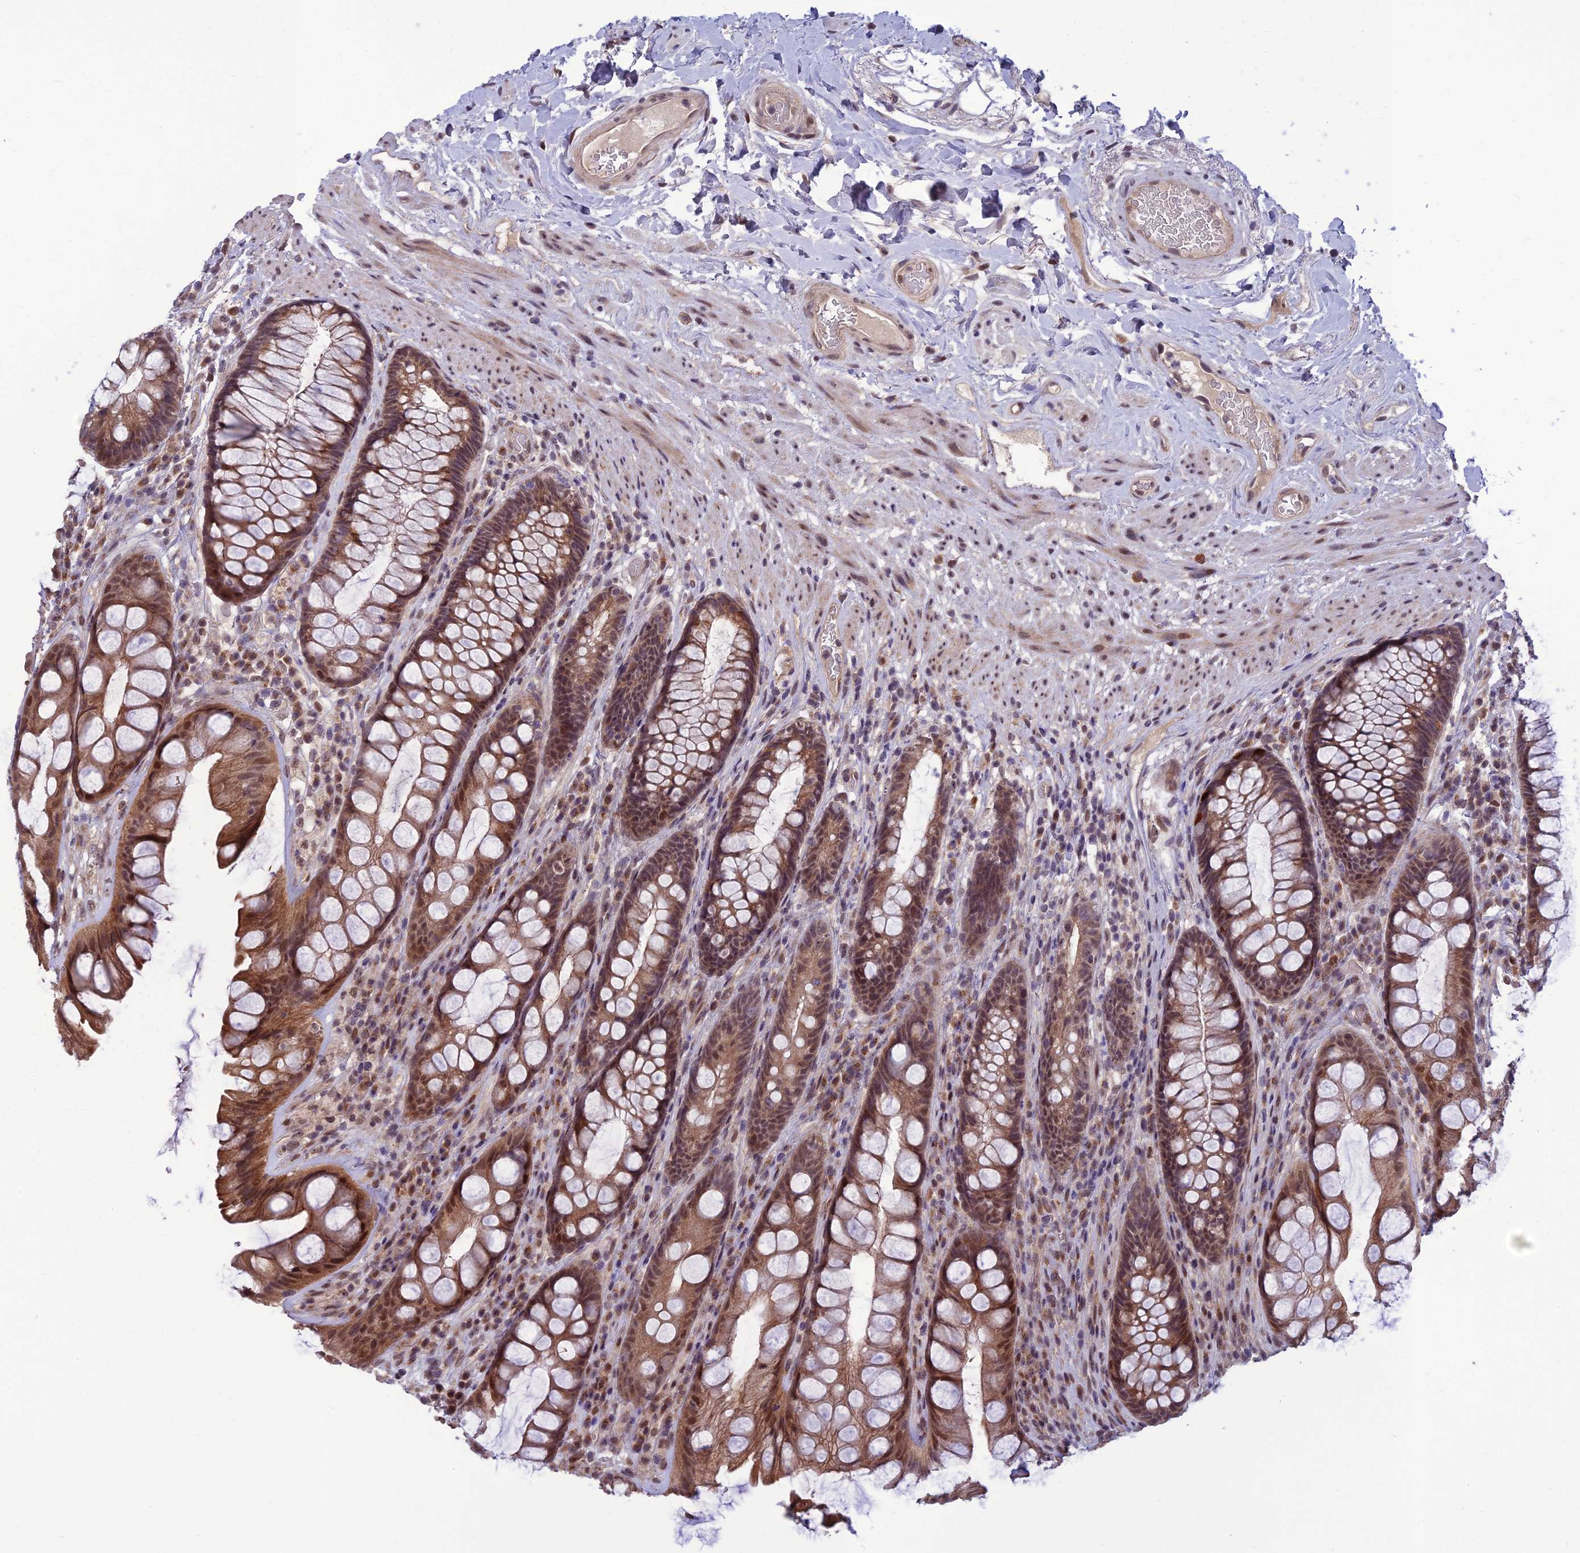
{"staining": {"intensity": "moderate", "quantity": ">75%", "location": "cytoplasmic/membranous,nuclear"}, "tissue": "rectum", "cell_type": "Glandular cells", "image_type": "normal", "snomed": [{"axis": "morphology", "description": "Normal tissue, NOS"}, {"axis": "topography", "description": "Rectum"}], "caption": "The photomicrograph shows immunohistochemical staining of benign rectum. There is moderate cytoplasmic/membranous,nuclear staining is identified in about >75% of glandular cells. The protein is shown in brown color, while the nuclei are stained blue.", "gene": "FBRS", "patient": {"sex": "male", "age": 74}}